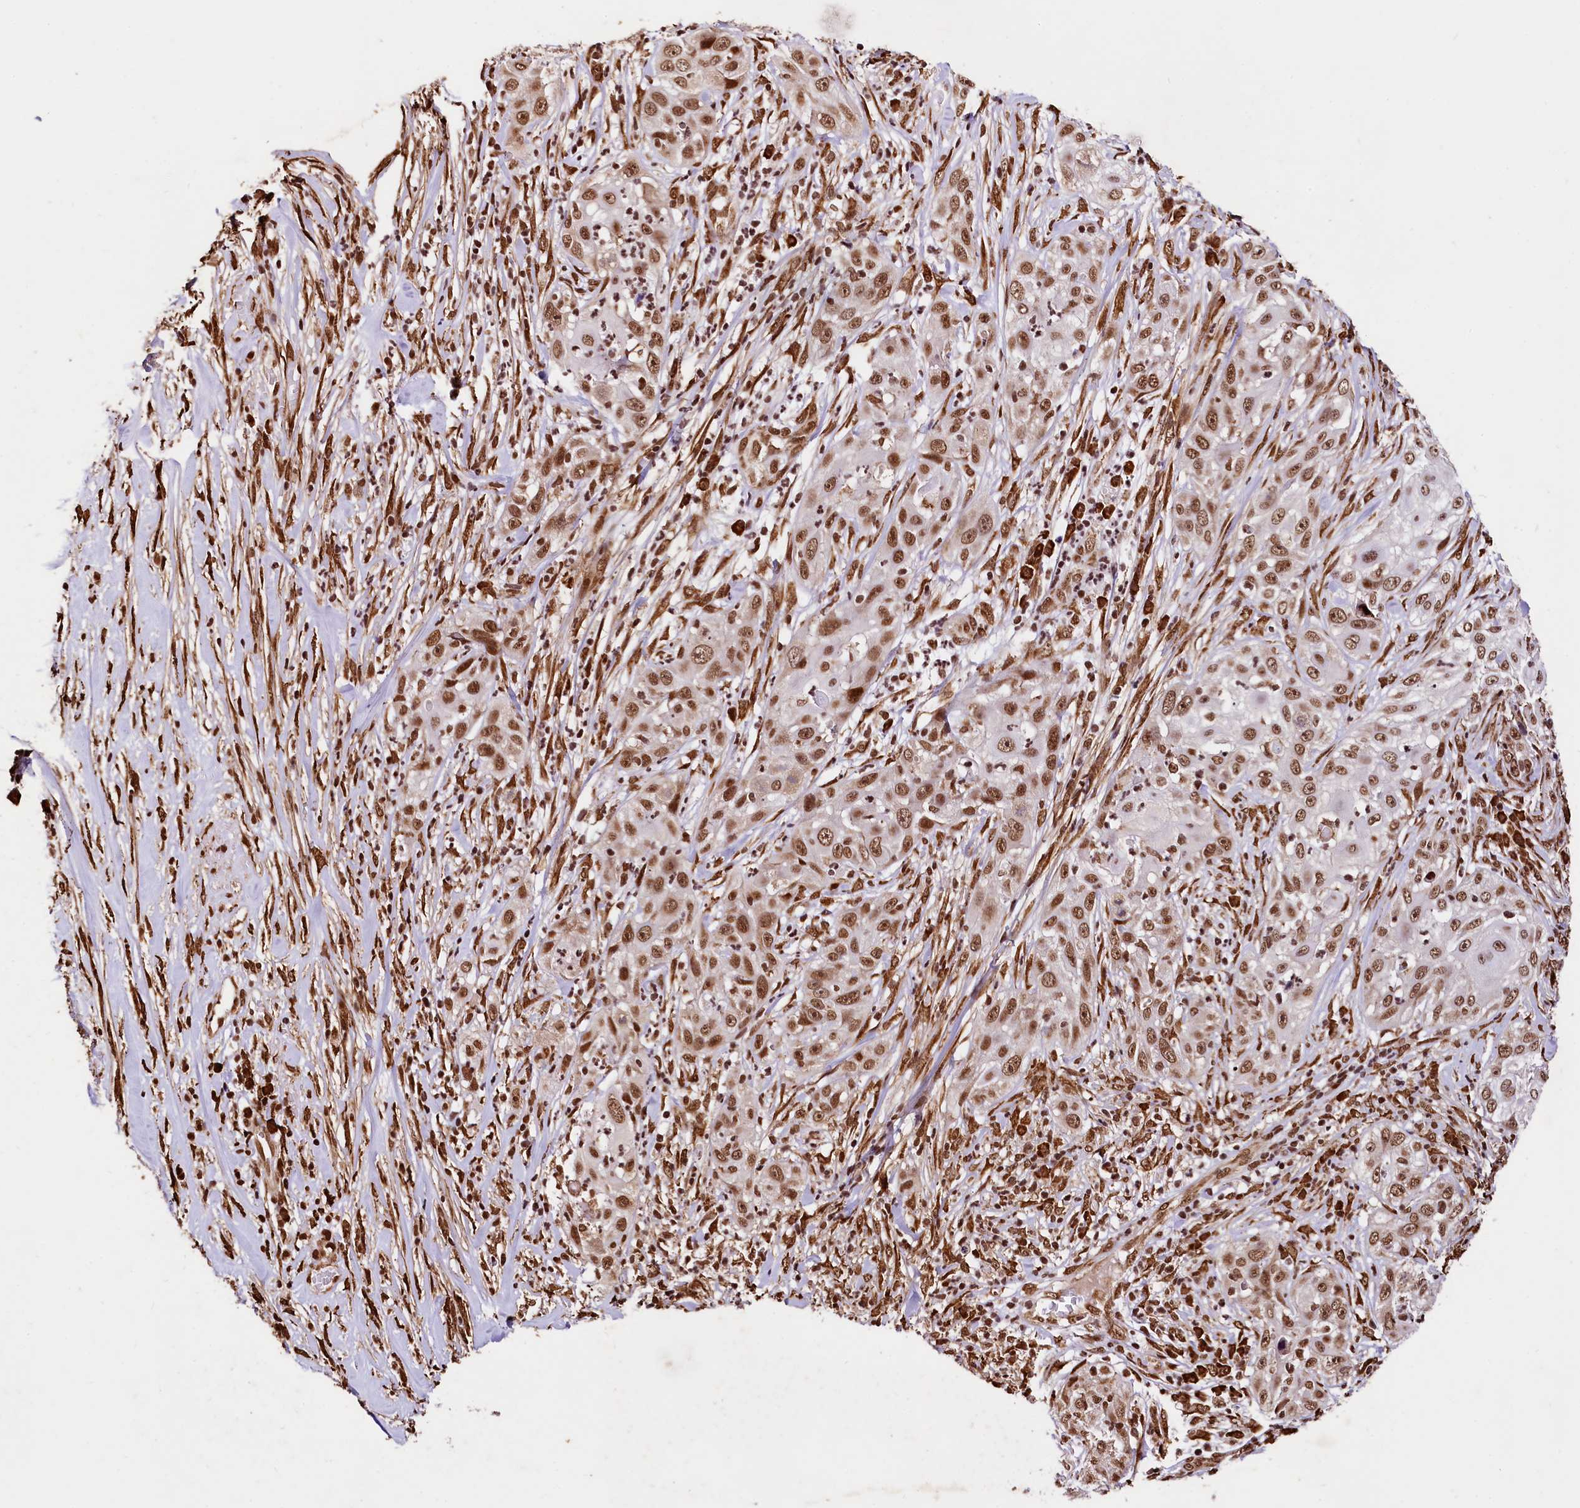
{"staining": {"intensity": "moderate", "quantity": ">75%", "location": "nuclear"}, "tissue": "skin cancer", "cell_type": "Tumor cells", "image_type": "cancer", "snomed": [{"axis": "morphology", "description": "Squamous cell carcinoma, NOS"}, {"axis": "topography", "description": "Skin"}], "caption": "Human skin cancer (squamous cell carcinoma) stained for a protein (brown) exhibits moderate nuclear positive positivity in approximately >75% of tumor cells.", "gene": "PDS5B", "patient": {"sex": "female", "age": 44}}